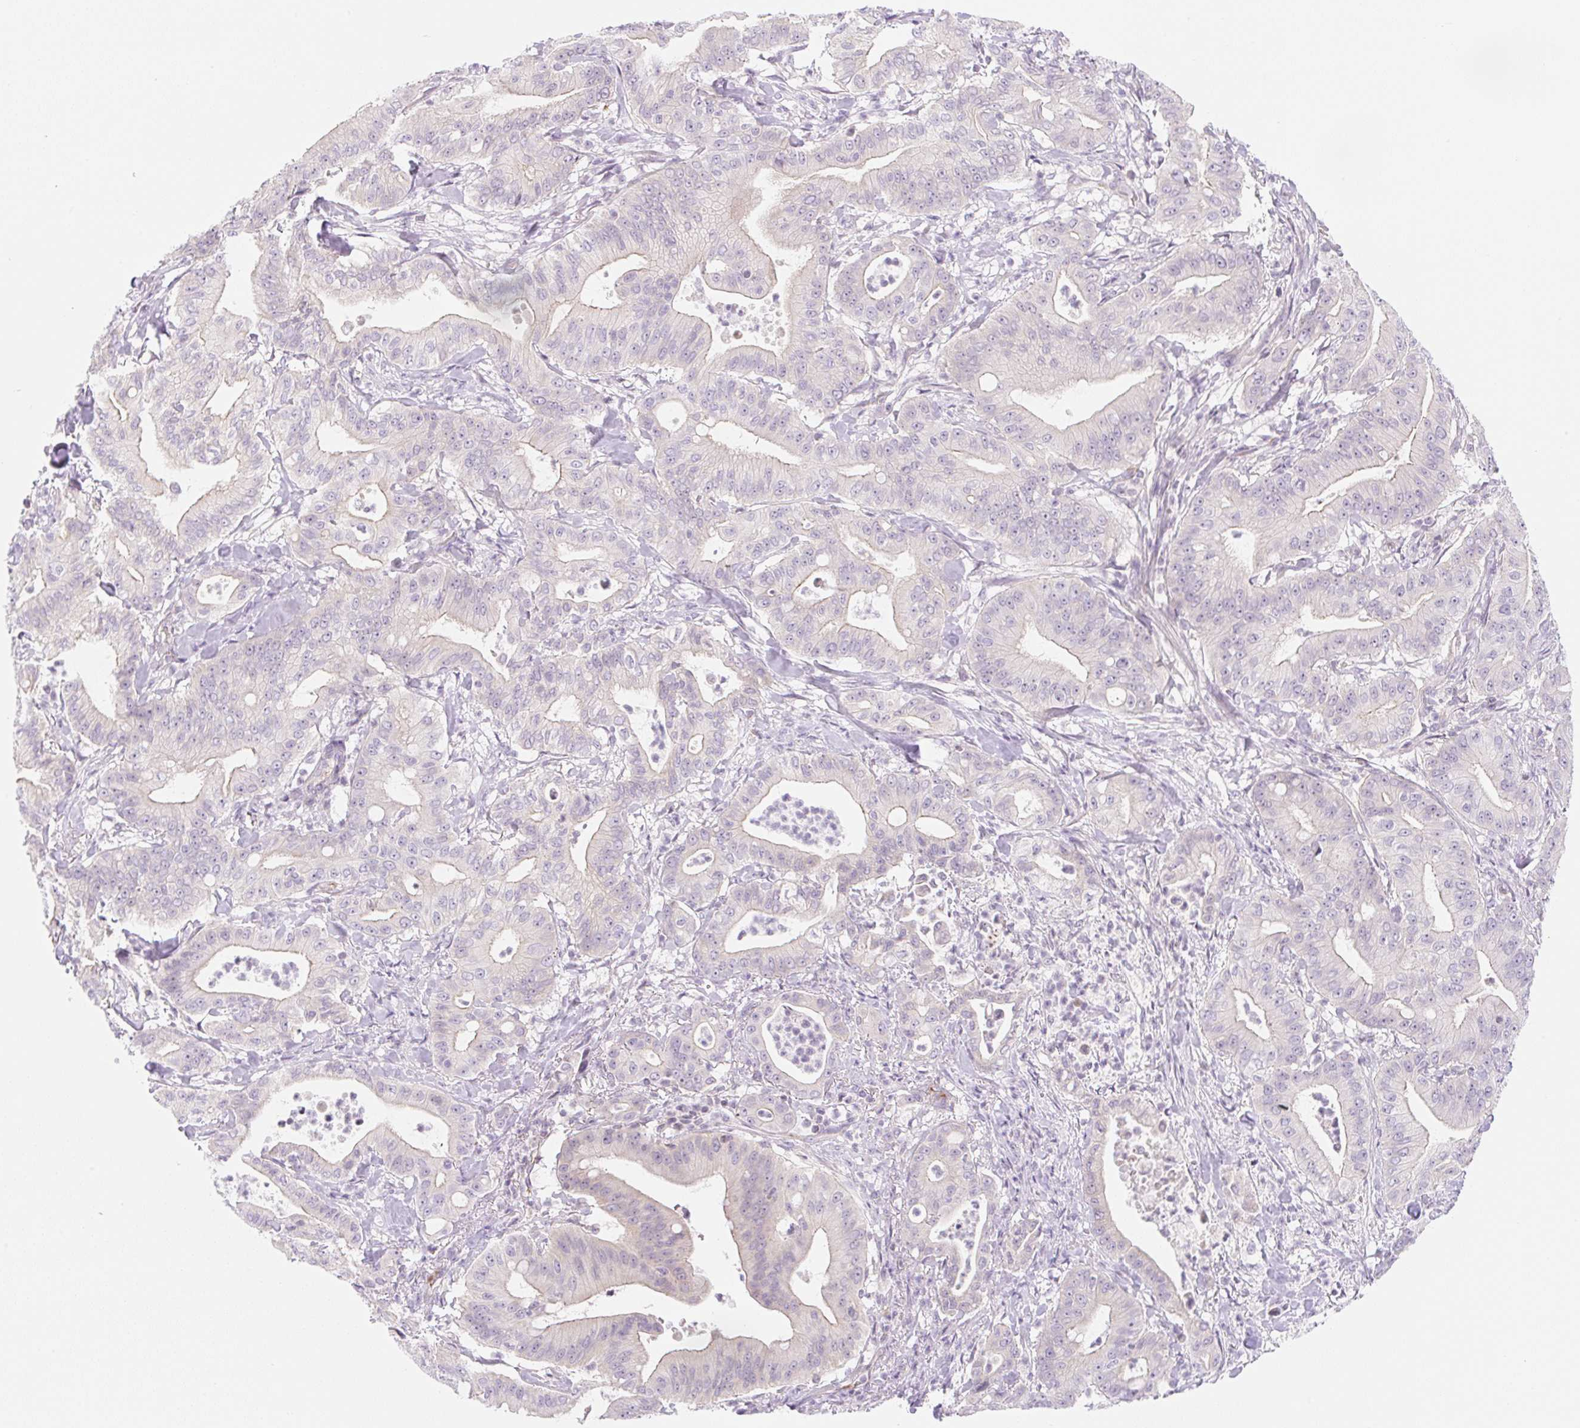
{"staining": {"intensity": "negative", "quantity": "none", "location": "none"}, "tissue": "pancreatic cancer", "cell_type": "Tumor cells", "image_type": "cancer", "snomed": [{"axis": "morphology", "description": "Adenocarcinoma, NOS"}, {"axis": "topography", "description": "Pancreas"}], "caption": "This is an IHC micrograph of human adenocarcinoma (pancreatic). There is no staining in tumor cells.", "gene": "CASKIN1", "patient": {"sex": "male", "age": 71}}